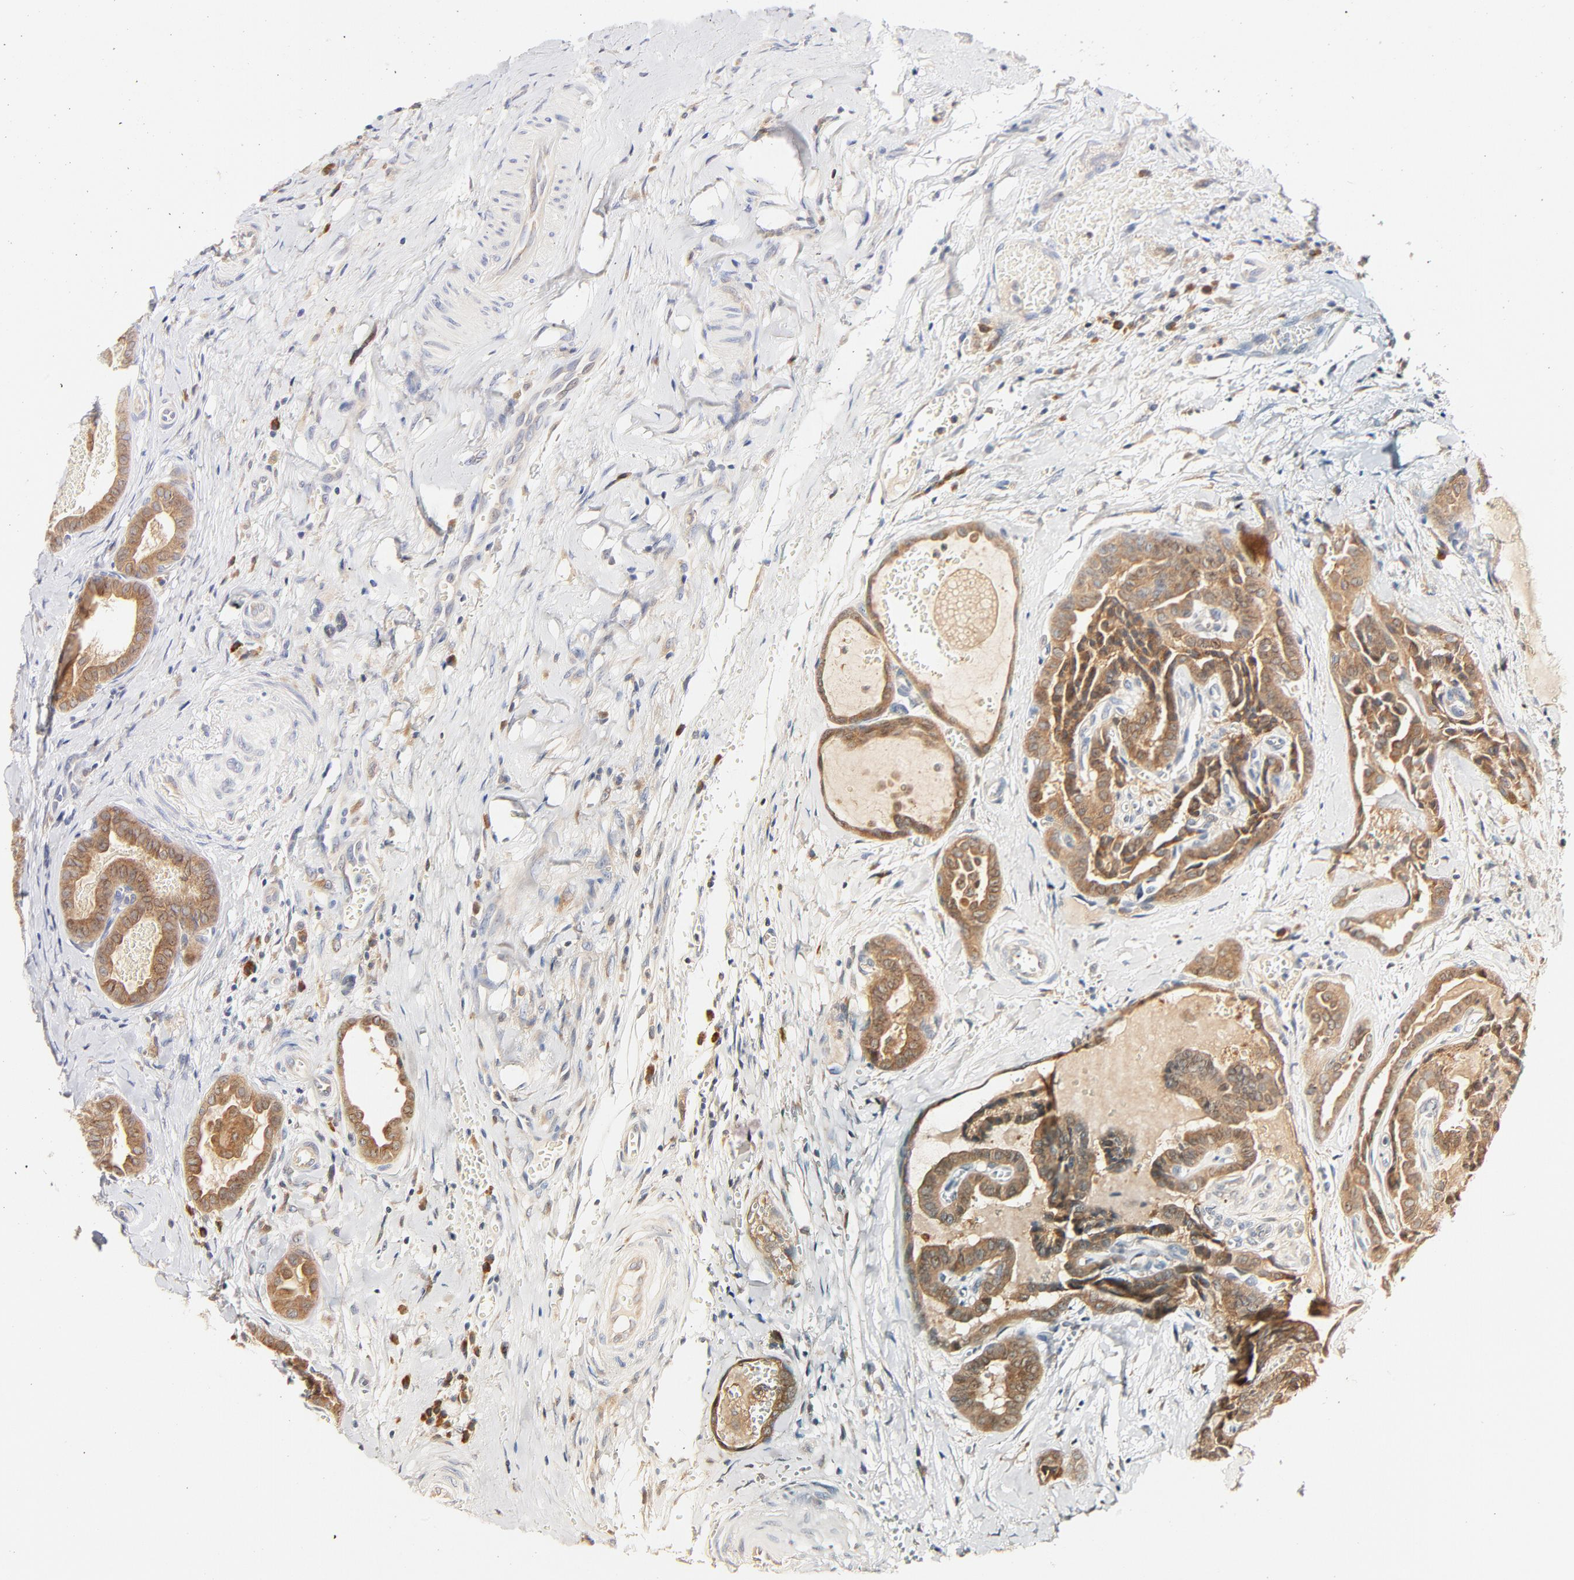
{"staining": {"intensity": "moderate", "quantity": ">75%", "location": "cytoplasmic/membranous"}, "tissue": "thyroid cancer", "cell_type": "Tumor cells", "image_type": "cancer", "snomed": [{"axis": "morphology", "description": "Carcinoma, NOS"}, {"axis": "topography", "description": "Thyroid gland"}], "caption": "A high-resolution image shows IHC staining of thyroid cancer (carcinoma), which demonstrates moderate cytoplasmic/membranous expression in about >75% of tumor cells.", "gene": "RPS6KA1", "patient": {"sex": "female", "age": 91}}